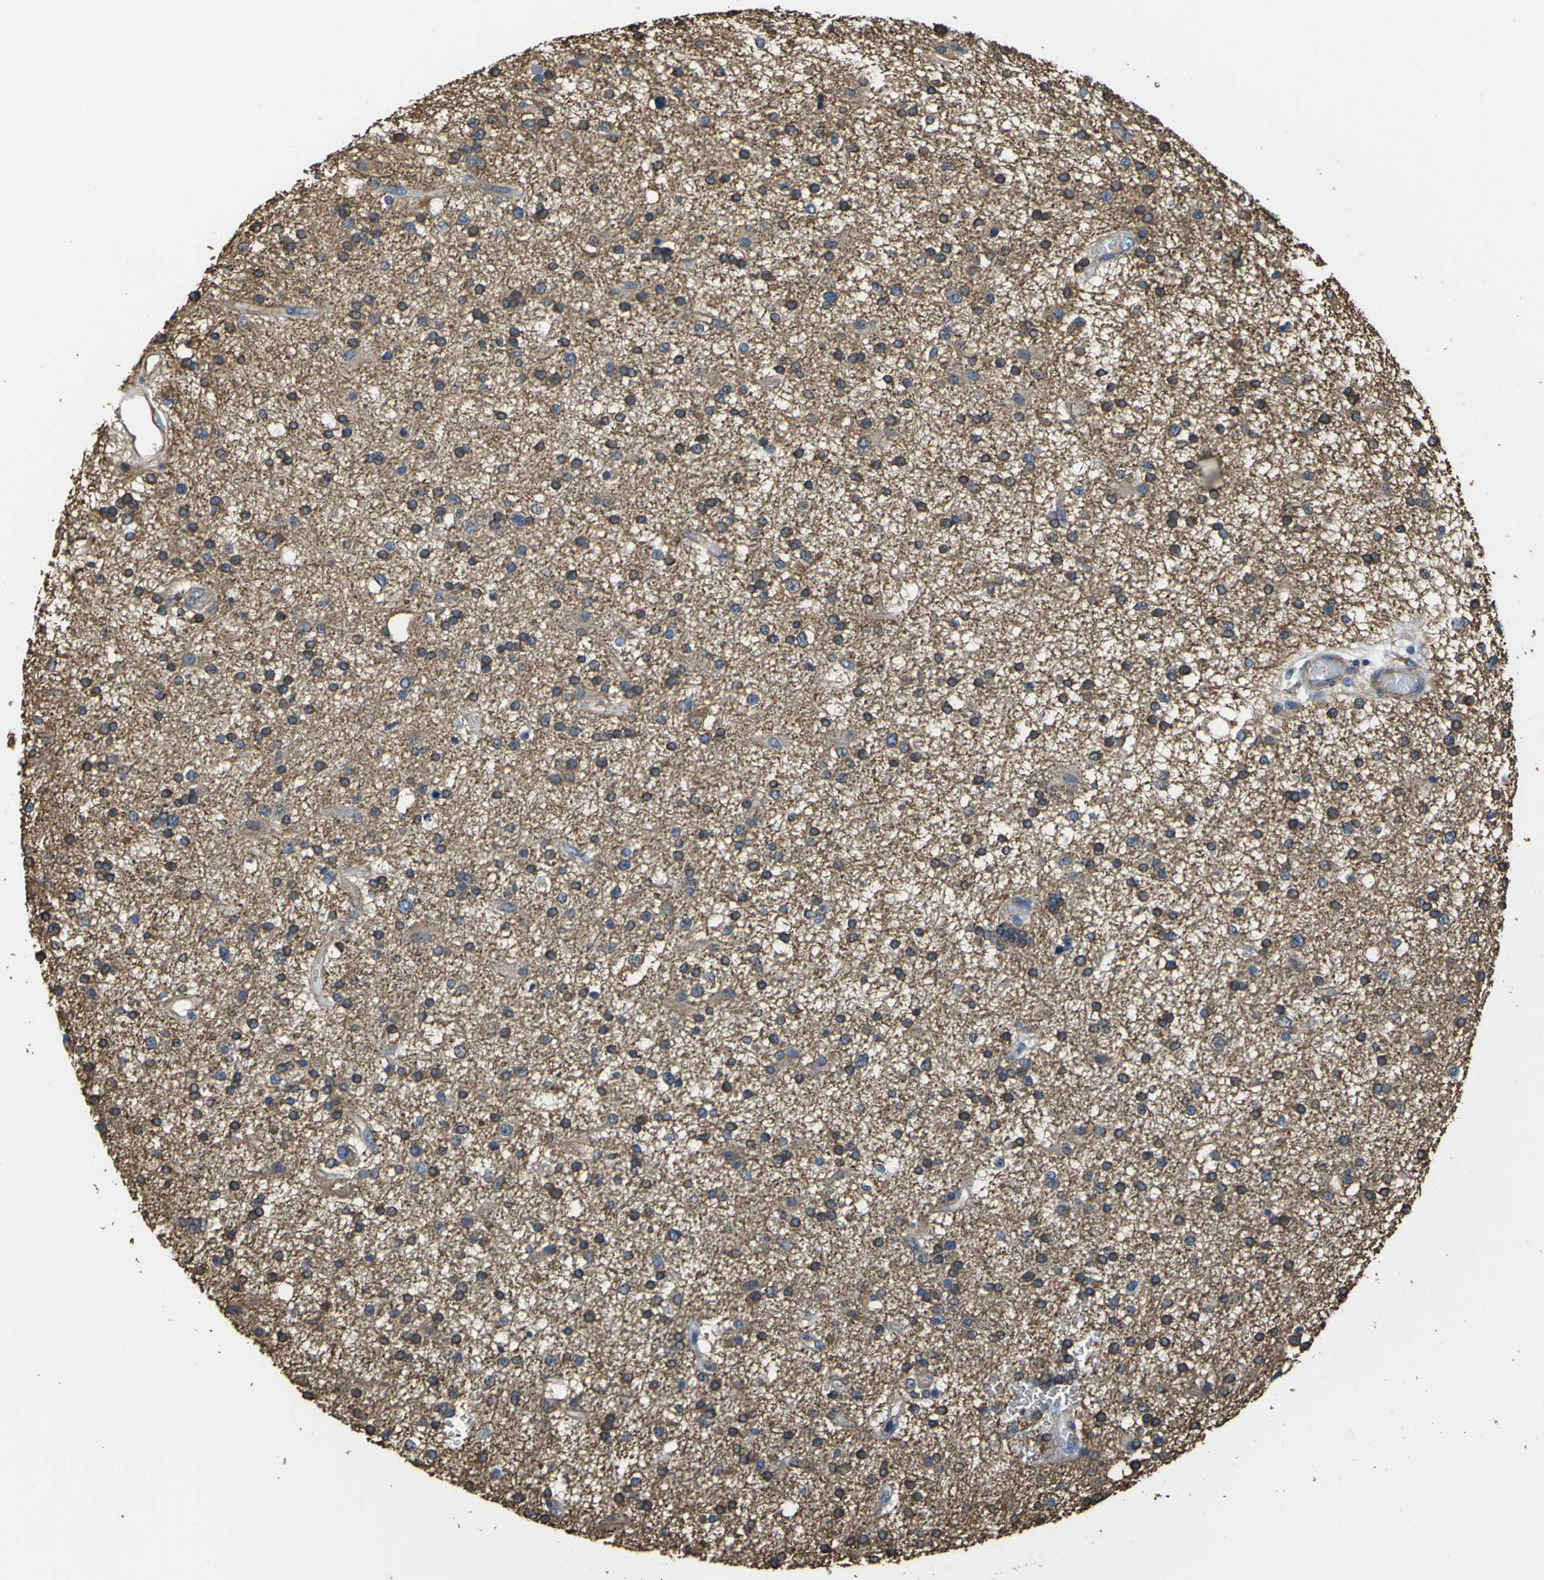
{"staining": {"intensity": "moderate", "quantity": "25%-75%", "location": "cytoplasmic/membranous"}, "tissue": "glioma", "cell_type": "Tumor cells", "image_type": "cancer", "snomed": [{"axis": "morphology", "description": "Glioma, malignant, High grade"}, {"axis": "topography", "description": "Brain"}], "caption": "Immunohistochemical staining of high-grade glioma (malignant) demonstrates moderate cytoplasmic/membranous protein staining in about 25%-75% of tumor cells.", "gene": "TUBB", "patient": {"sex": "male", "age": 33}}